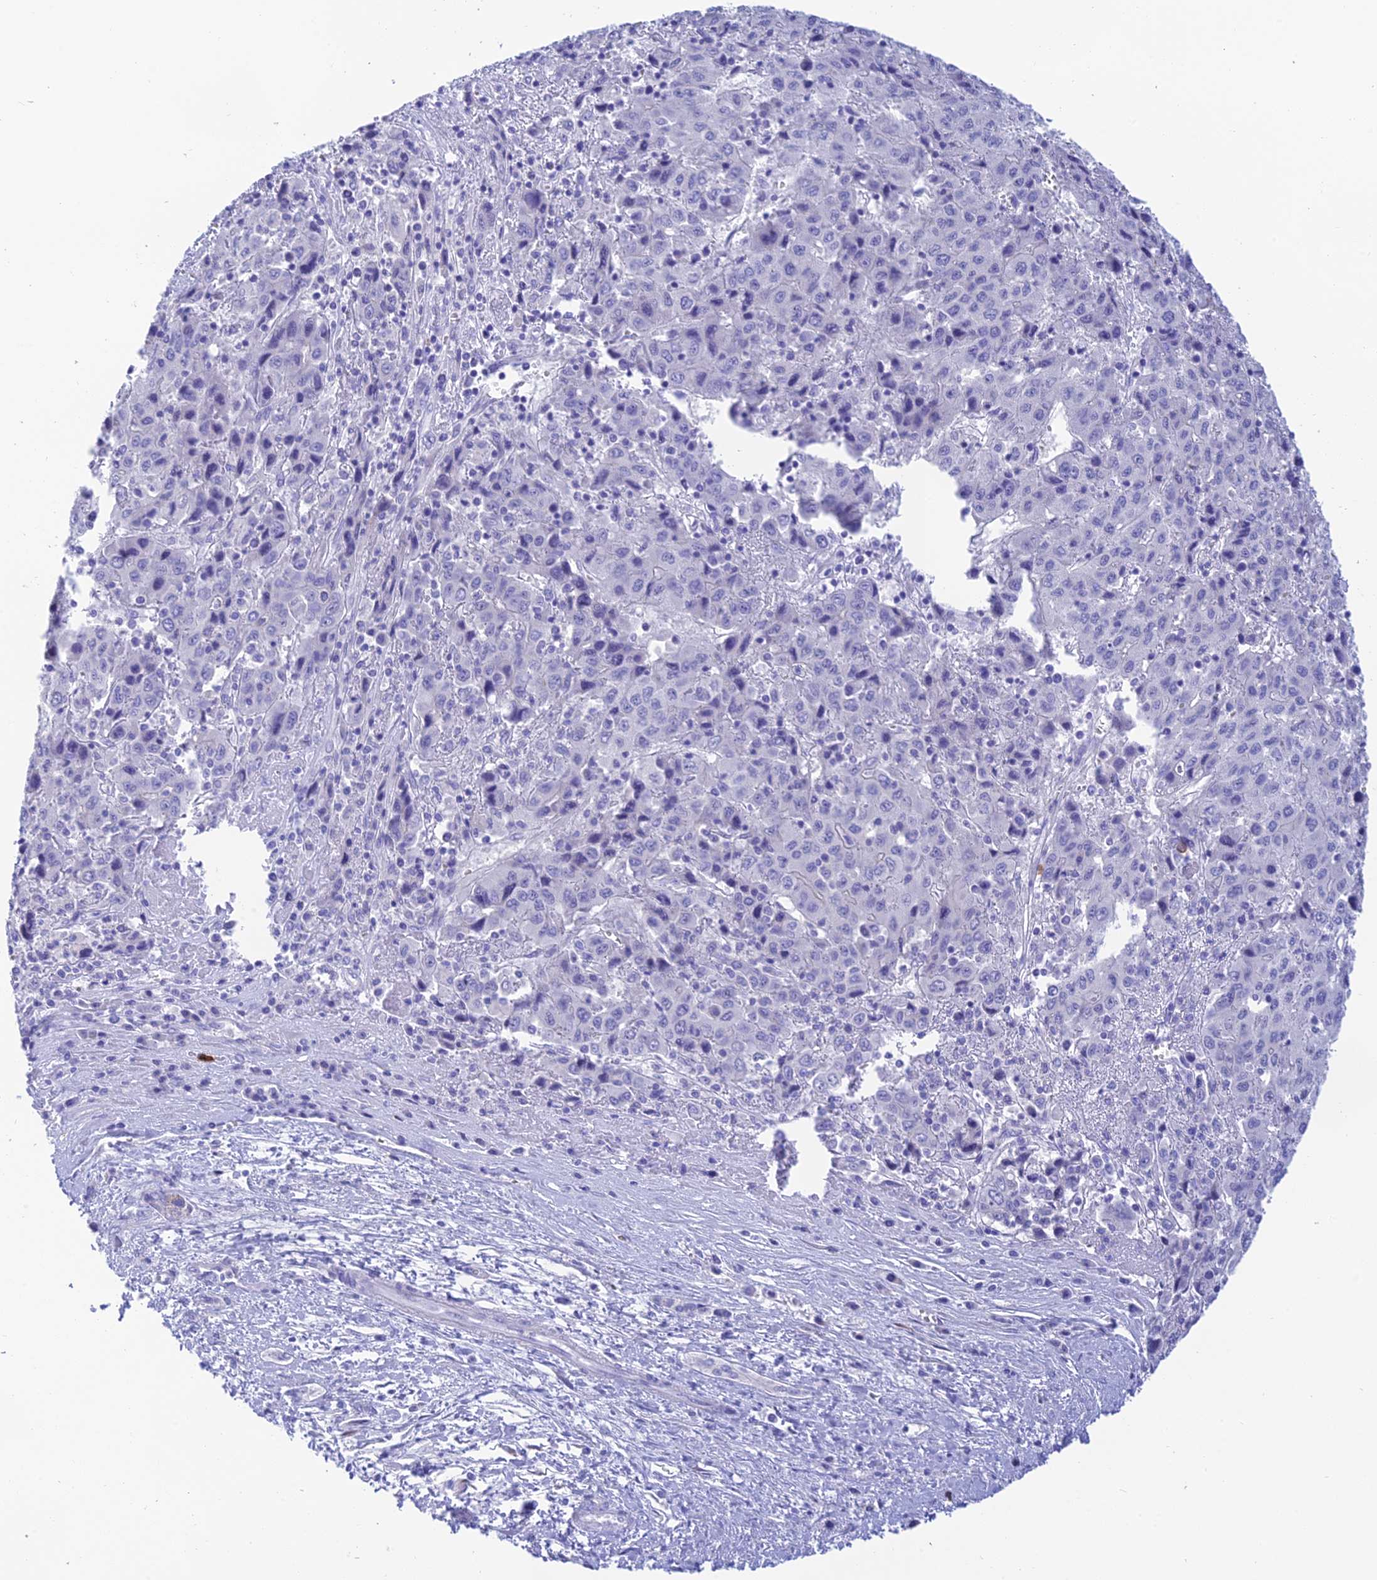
{"staining": {"intensity": "negative", "quantity": "none", "location": "none"}, "tissue": "liver cancer", "cell_type": "Tumor cells", "image_type": "cancer", "snomed": [{"axis": "morphology", "description": "Carcinoma, Hepatocellular, NOS"}, {"axis": "topography", "description": "Liver"}], "caption": "Immunohistochemistry photomicrograph of liver cancer stained for a protein (brown), which displays no staining in tumor cells.", "gene": "KDELR3", "patient": {"sex": "female", "age": 53}}